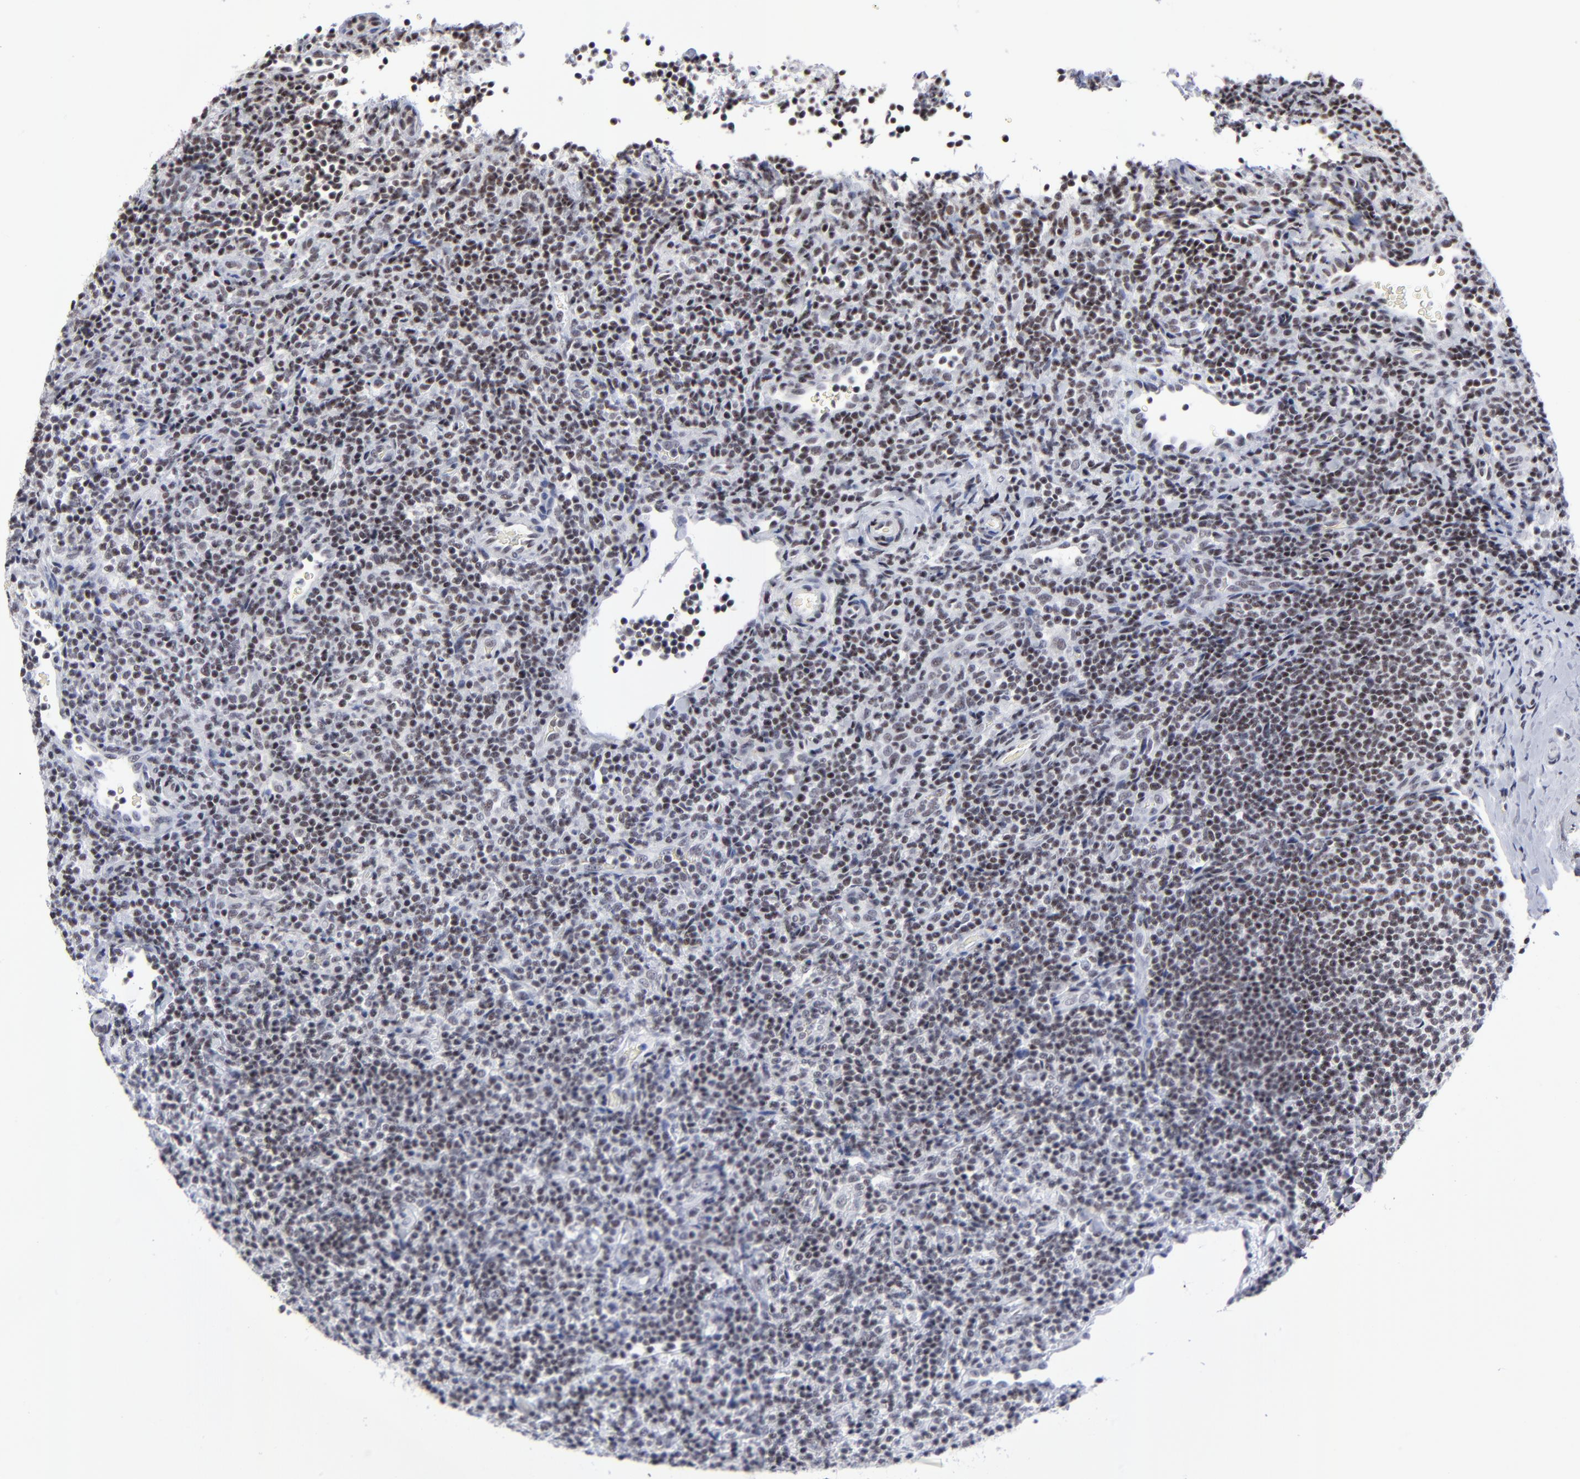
{"staining": {"intensity": "weak", "quantity": ">75%", "location": "nuclear"}, "tissue": "lymphoma", "cell_type": "Tumor cells", "image_type": "cancer", "snomed": [{"axis": "morphology", "description": "Malignant lymphoma, non-Hodgkin's type, Low grade"}, {"axis": "topography", "description": "Lymph node"}], "caption": "Malignant lymphoma, non-Hodgkin's type (low-grade) stained with a protein marker displays weak staining in tumor cells.", "gene": "SP2", "patient": {"sex": "female", "age": 76}}